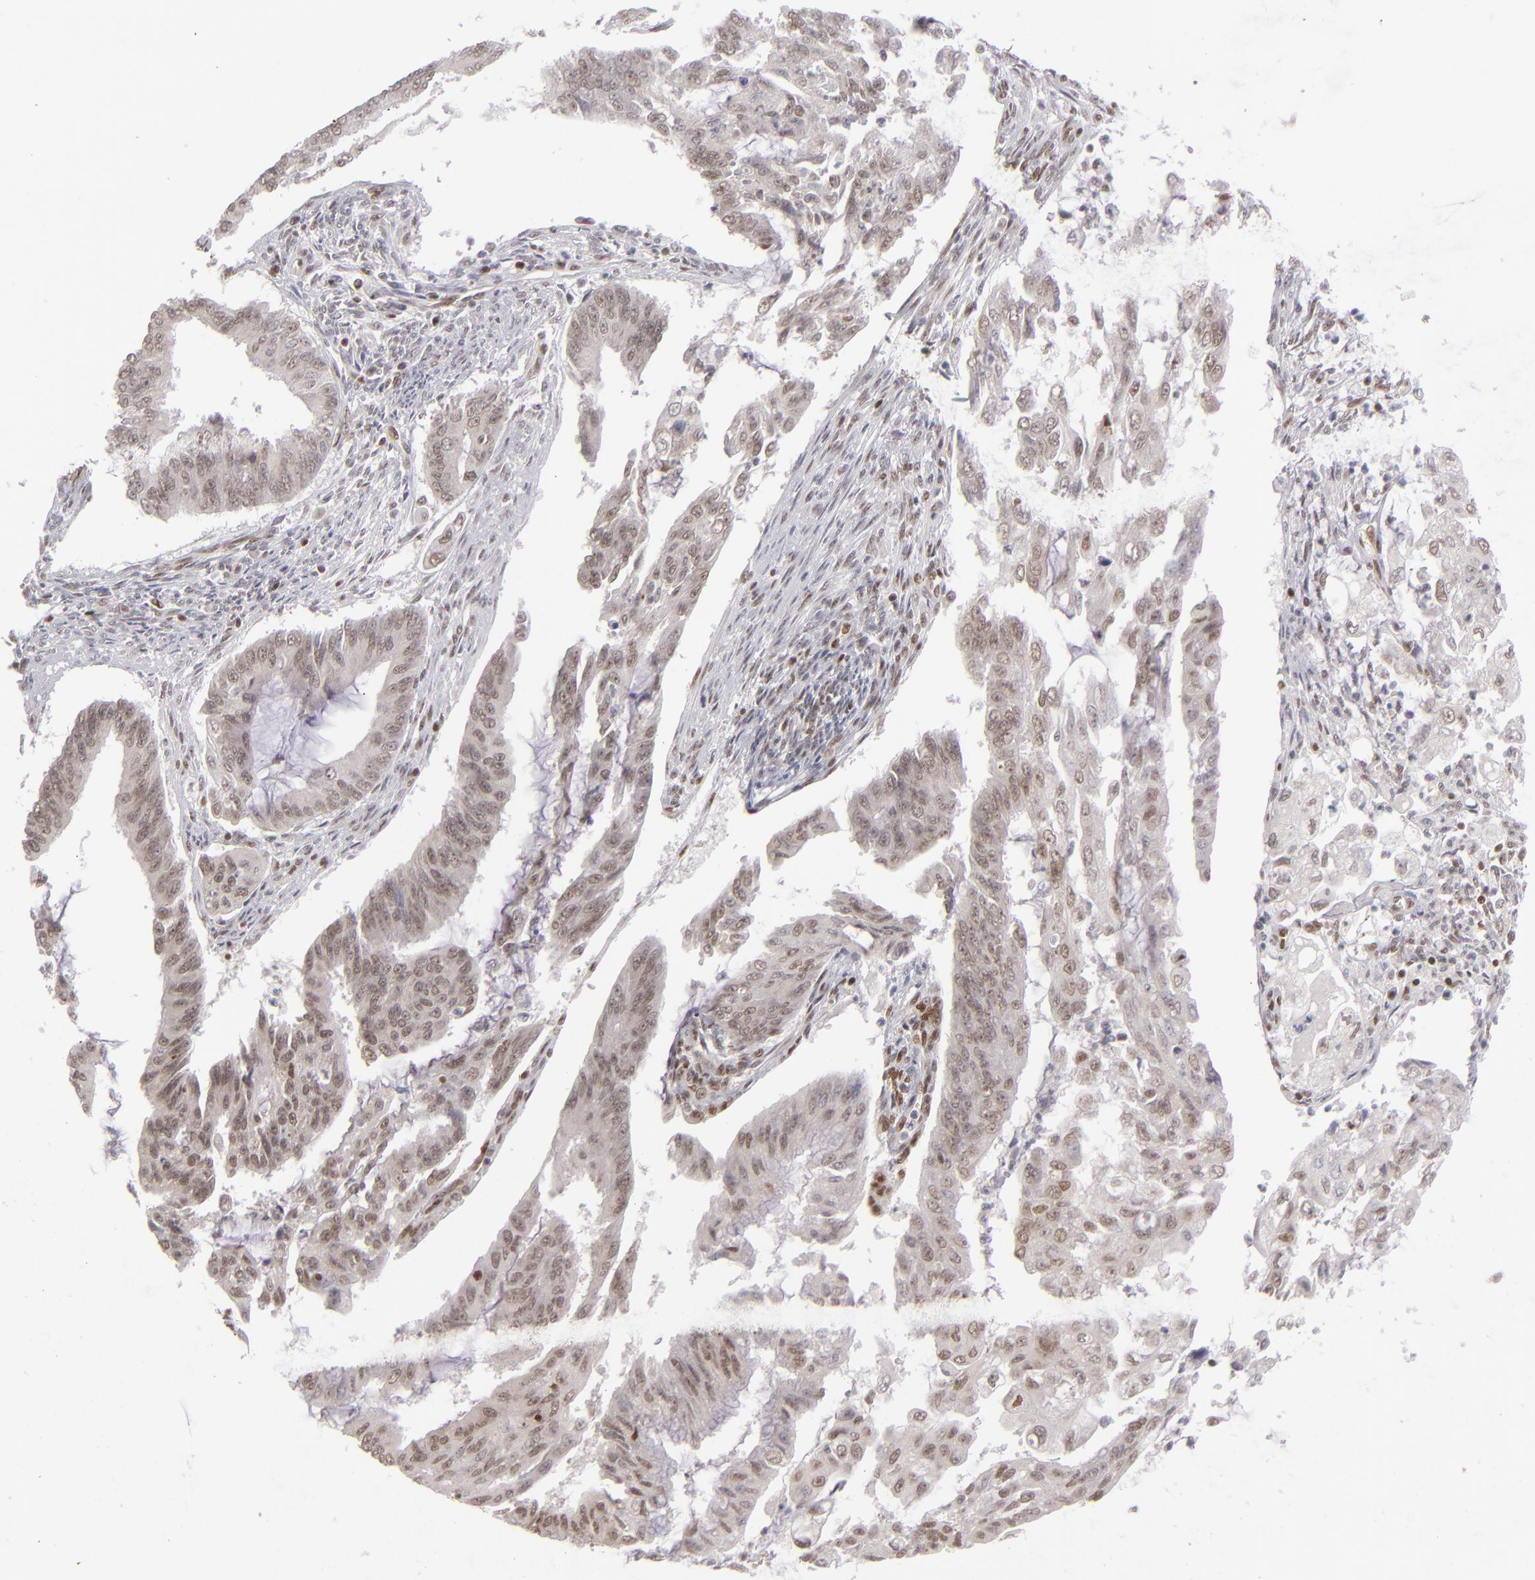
{"staining": {"intensity": "moderate", "quantity": ">75%", "location": "nuclear"}, "tissue": "endometrial cancer", "cell_type": "Tumor cells", "image_type": "cancer", "snomed": [{"axis": "morphology", "description": "Adenocarcinoma, NOS"}, {"axis": "topography", "description": "Endometrium"}], "caption": "Protein positivity by IHC reveals moderate nuclear expression in about >75% of tumor cells in adenocarcinoma (endometrial).", "gene": "MLLT3", "patient": {"sex": "female", "age": 75}}